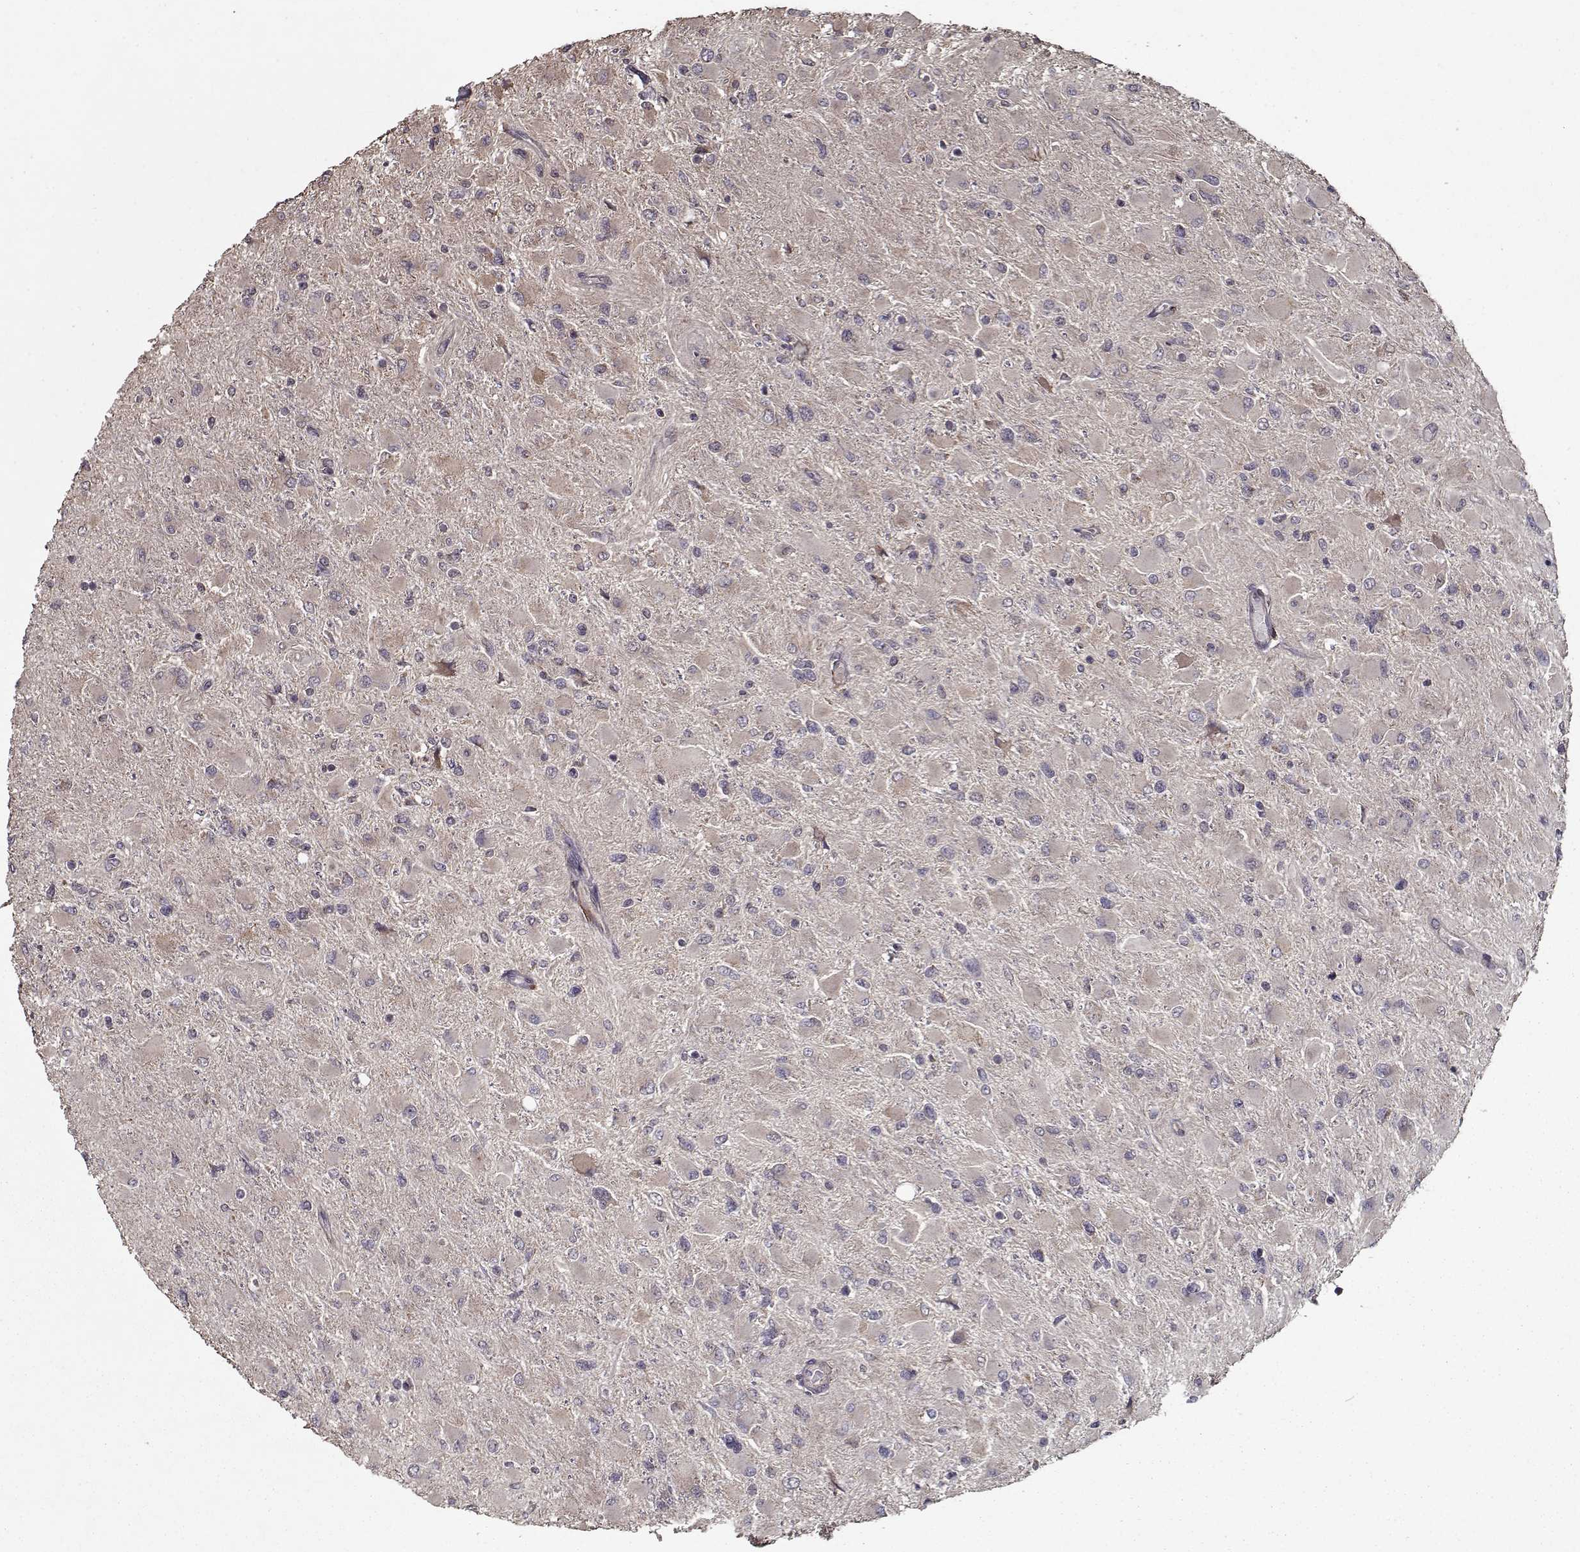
{"staining": {"intensity": "weak", "quantity": "<25%", "location": "cytoplasmic/membranous"}, "tissue": "glioma", "cell_type": "Tumor cells", "image_type": "cancer", "snomed": [{"axis": "morphology", "description": "Glioma, malignant, High grade"}, {"axis": "topography", "description": "Cerebral cortex"}], "caption": "Immunohistochemistry (IHC) image of human glioma stained for a protein (brown), which exhibits no expression in tumor cells. (DAB (3,3'-diaminobenzidine) IHC visualized using brightfield microscopy, high magnification).", "gene": "IMMP1L", "patient": {"sex": "female", "age": 36}}